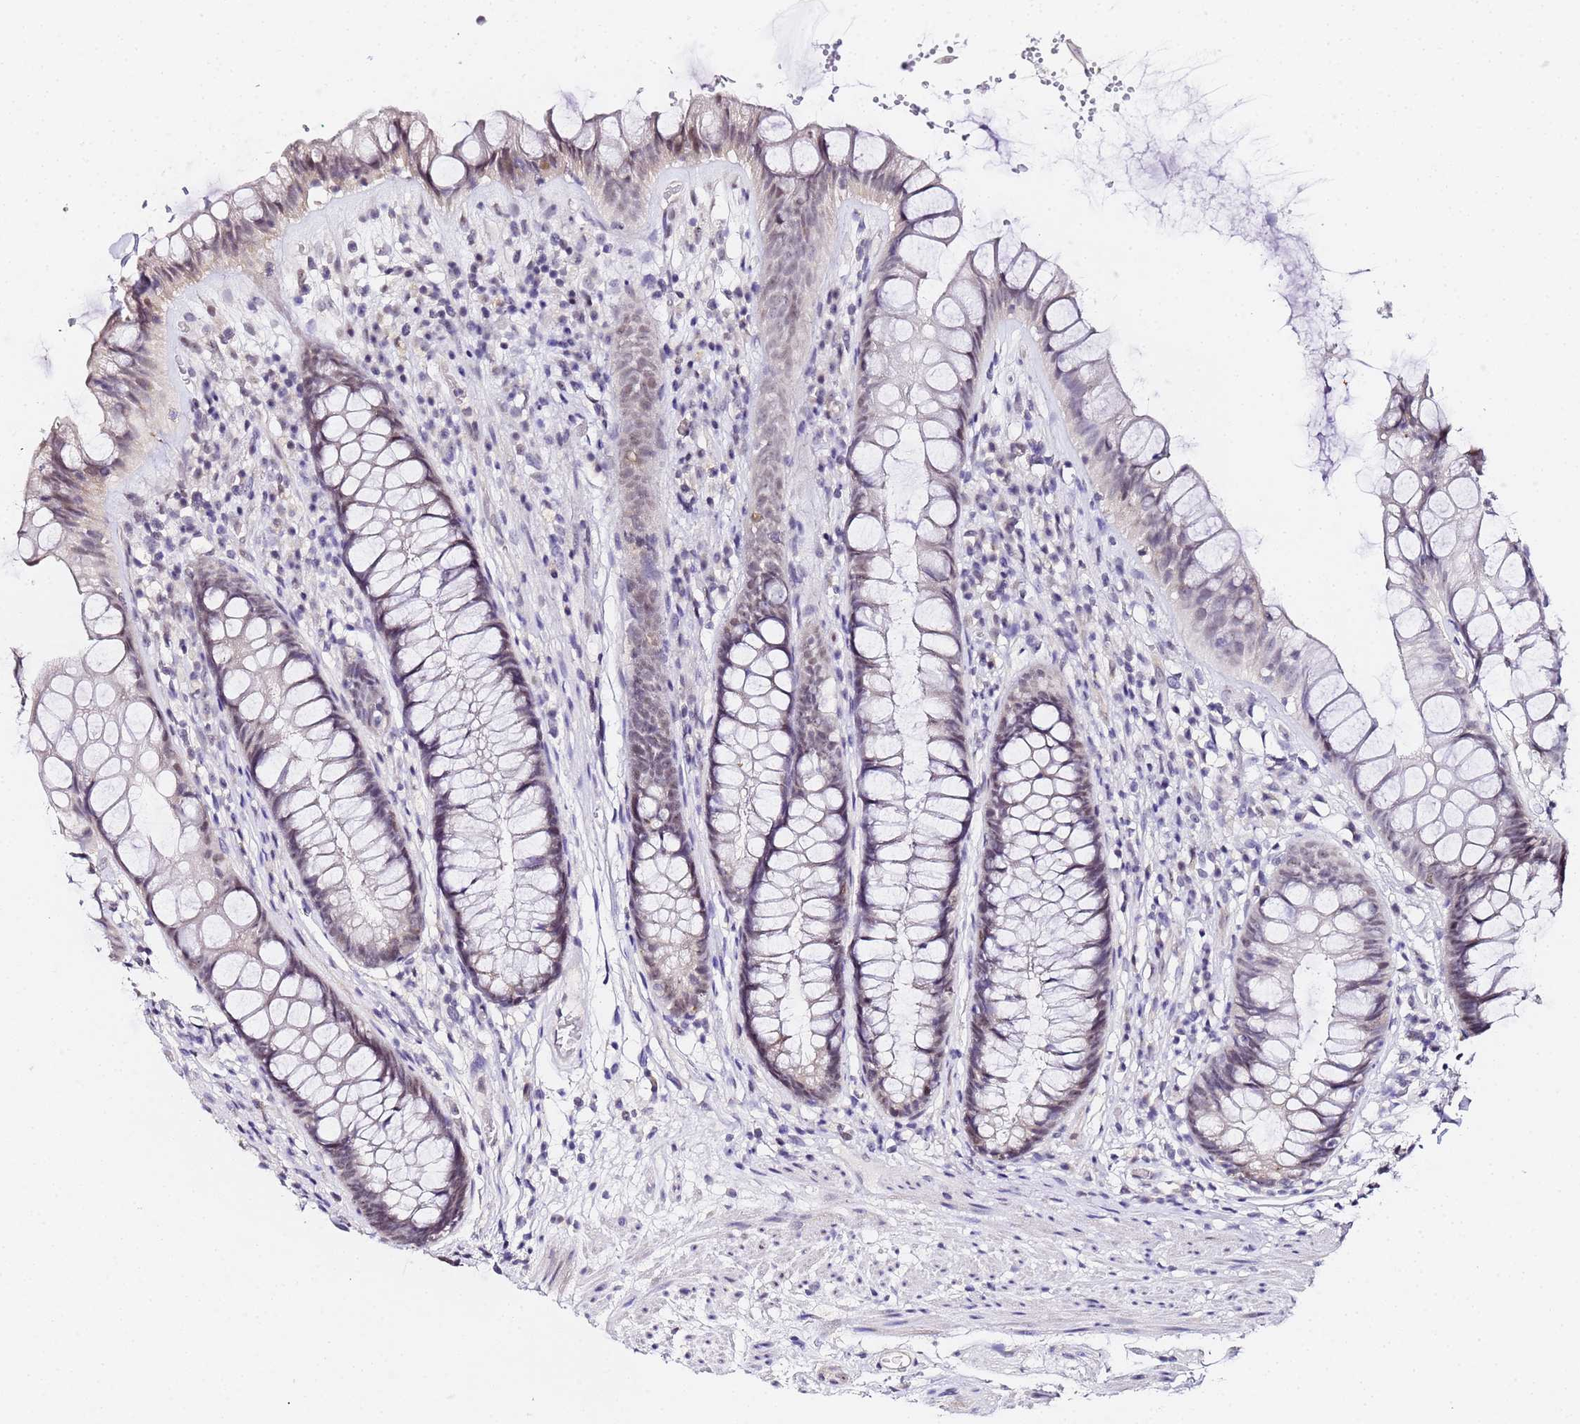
{"staining": {"intensity": "weak", "quantity": "<25%", "location": "nuclear"}, "tissue": "rectum", "cell_type": "Glandular cells", "image_type": "normal", "snomed": [{"axis": "morphology", "description": "Normal tissue, NOS"}, {"axis": "topography", "description": "Rectum"}], "caption": "Human rectum stained for a protein using immunohistochemistry demonstrates no positivity in glandular cells.", "gene": "LSM3", "patient": {"sex": "male", "age": 74}}